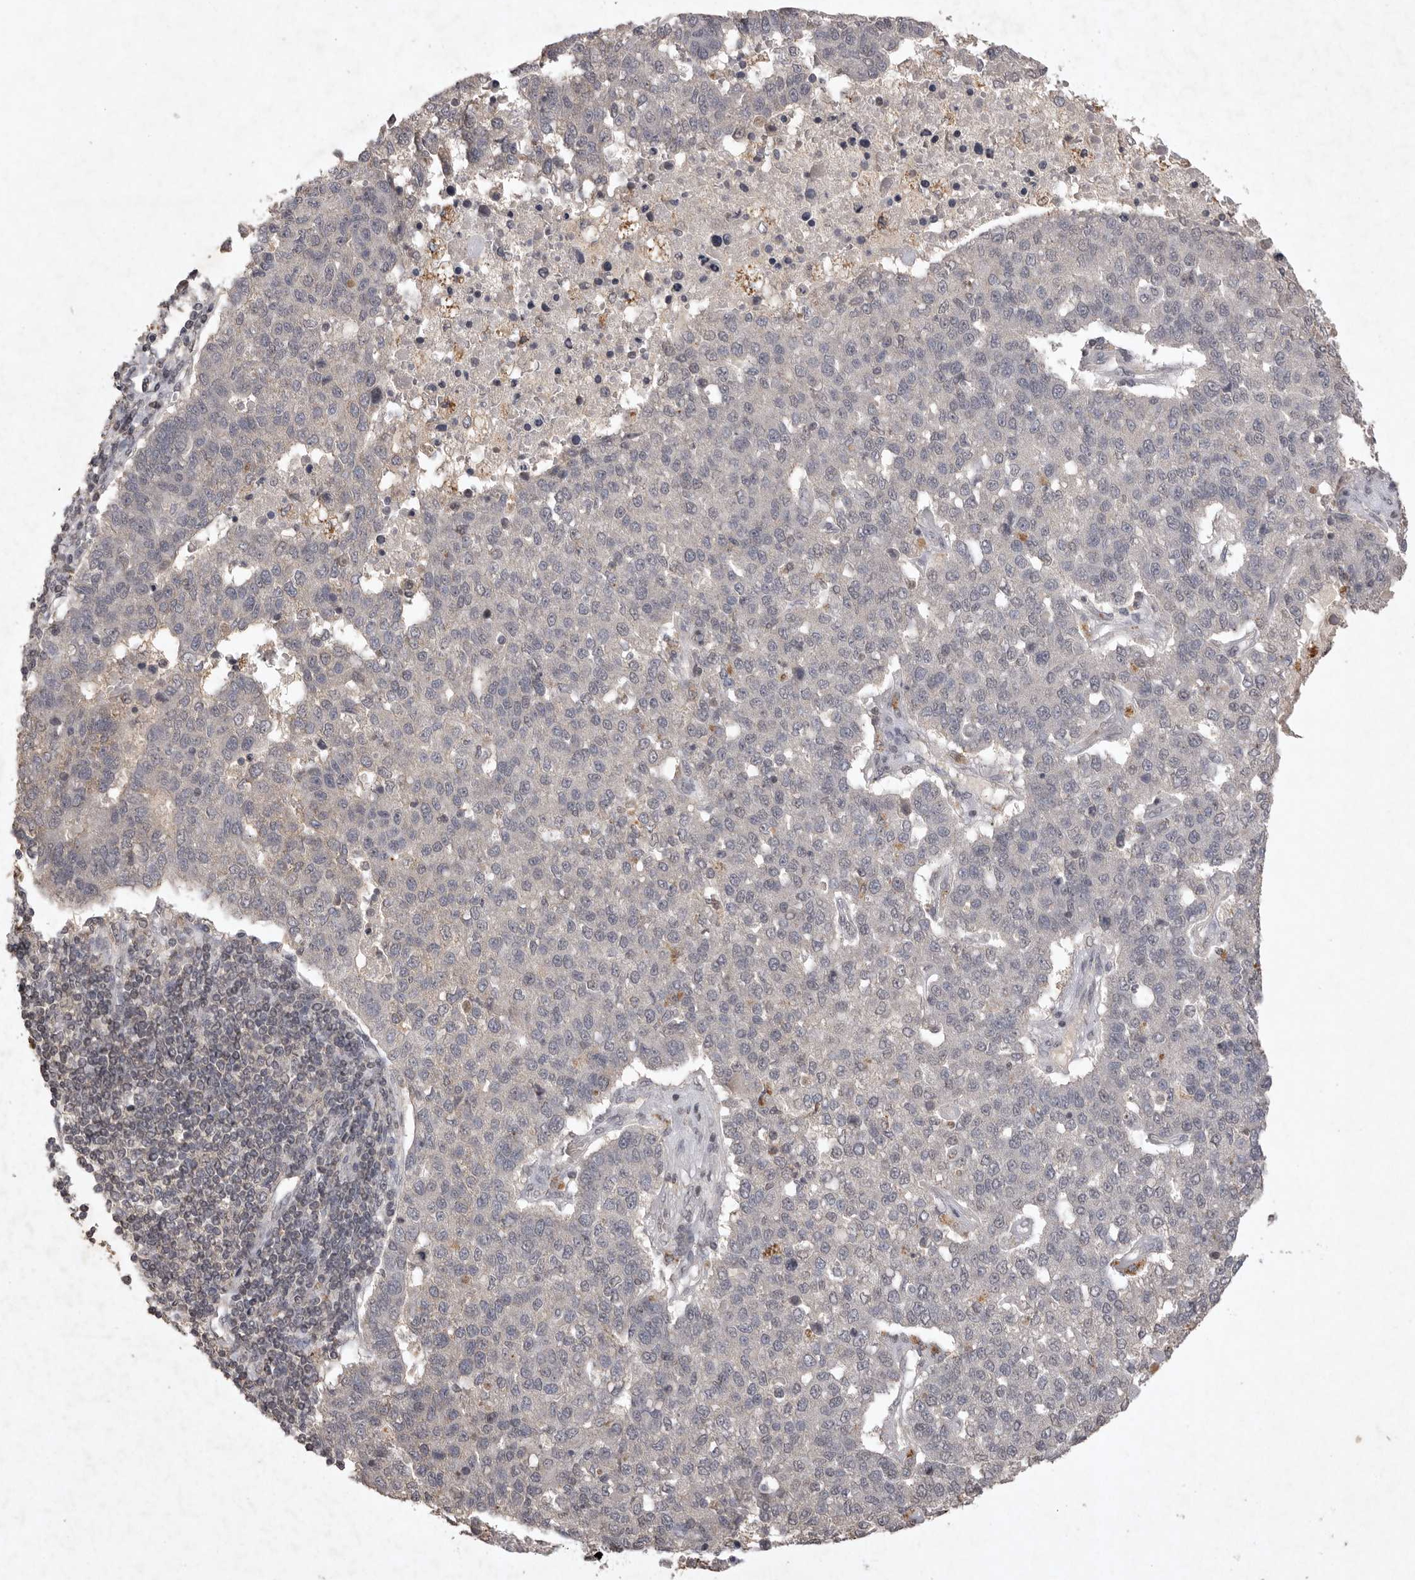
{"staining": {"intensity": "negative", "quantity": "none", "location": "none"}, "tissue": "pancreatic cancer", "cell_type": "Tumor cells", "image_type": "cancer", "snomed": [{"axis": "morphology", "description": "Adenocarcinoma, NOS"}, {"axis": "topography", "description": "Pancreas"}], "caption": "This is an immunohistochemistry micrograph of human adenocarcinoma (pancreatic). There is no positivity in tumor cells.", "gene": "APLNR", "patient": {"sex": "female", "age": 61}}